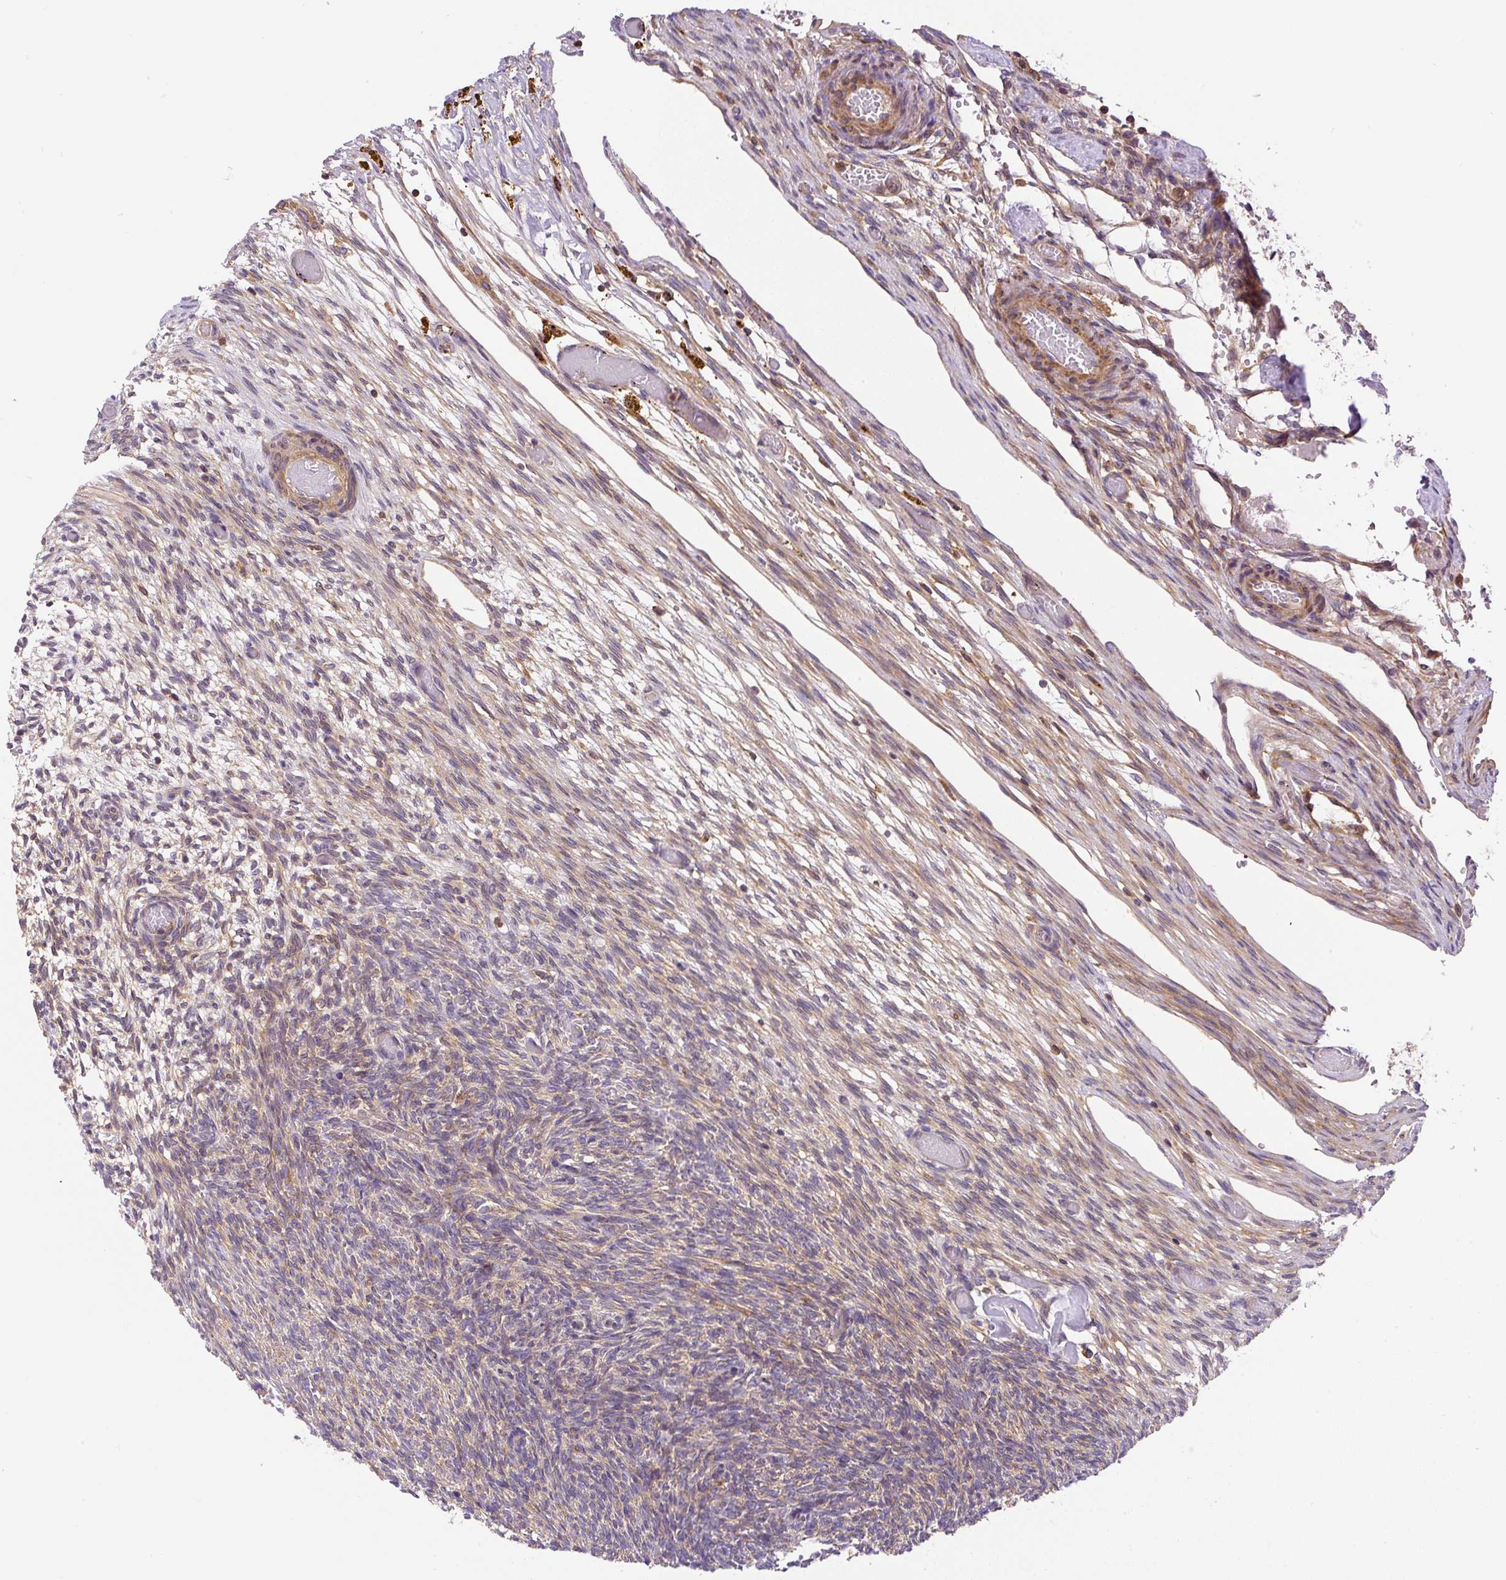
{"staining": {"intensity": "weak", "quantity": ">75%", "location": "cytoplasmic/membranous"}, "tissue": "ovary", "cell_type": "Follicle cells", "image_type": "normal", "snomed": [{"axis": "morphology", "description": "Normal tissue, NOS"}, {"axis": "topography", "description": "Ovary"}], "caption": "Ovary stained for a protein (brown) displays weak cytoplasmic/membranous positive expression in approximately >75% of follicle cells.", "gene": "CCDC28A", "patient": {"sex": "female", "age": 67}}